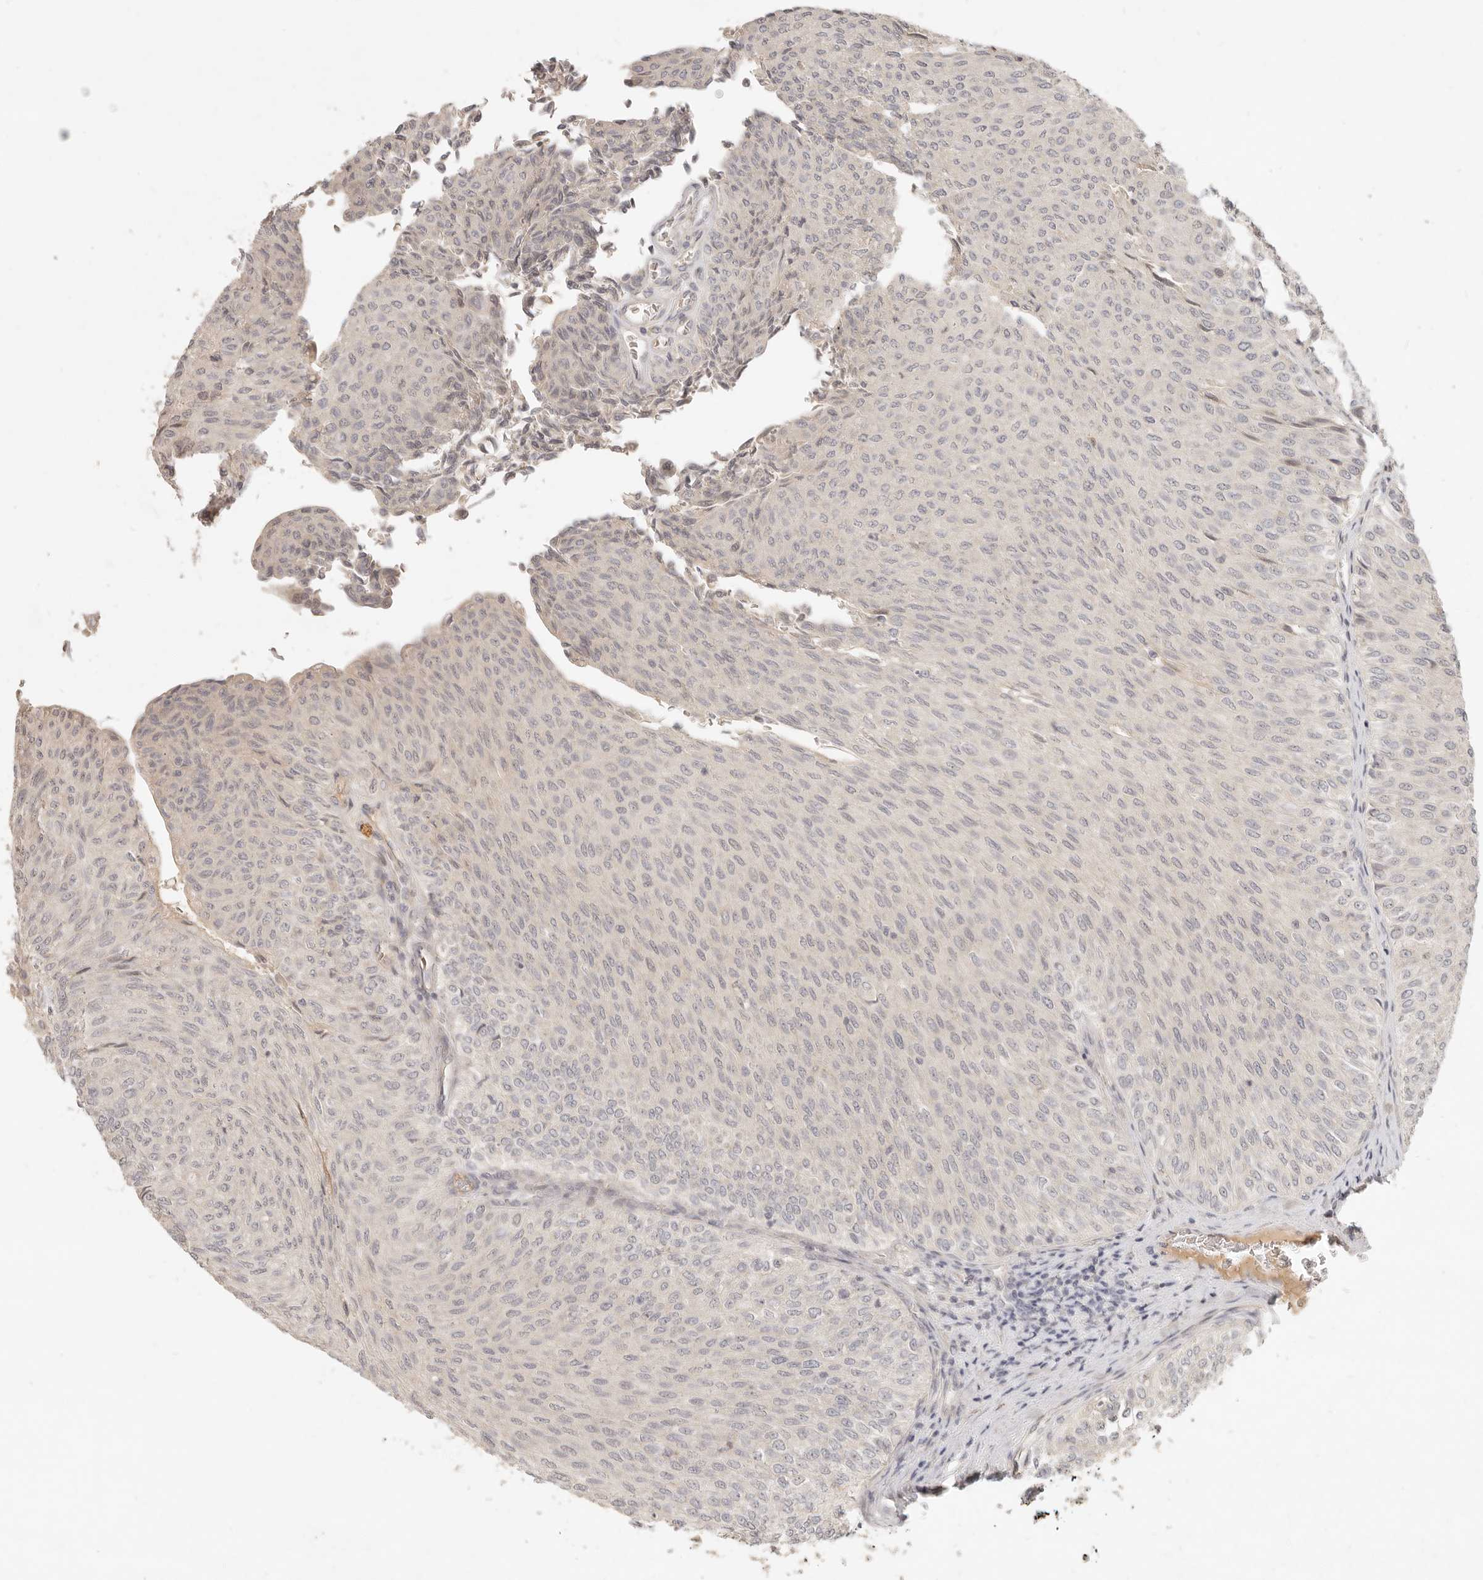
{"staining": {"intensity": "negative", "quantity": "none", "location": "none"}, "tissue": "urothelial cancer", "cell_type": "Tumor cells", "image_type": "cancer", "snomed": [{"axis": "morphology", "description": "Urothelial carcinoma, Low grade"}, {"axis": "topography", "description": "Urinary bladder"}], "caption": "Micrograph shows no protein expression in tumor cells of urothelial cancer tissue.", "gene": "UBXN11", "patient": {"sex": "male", "age": 78}}